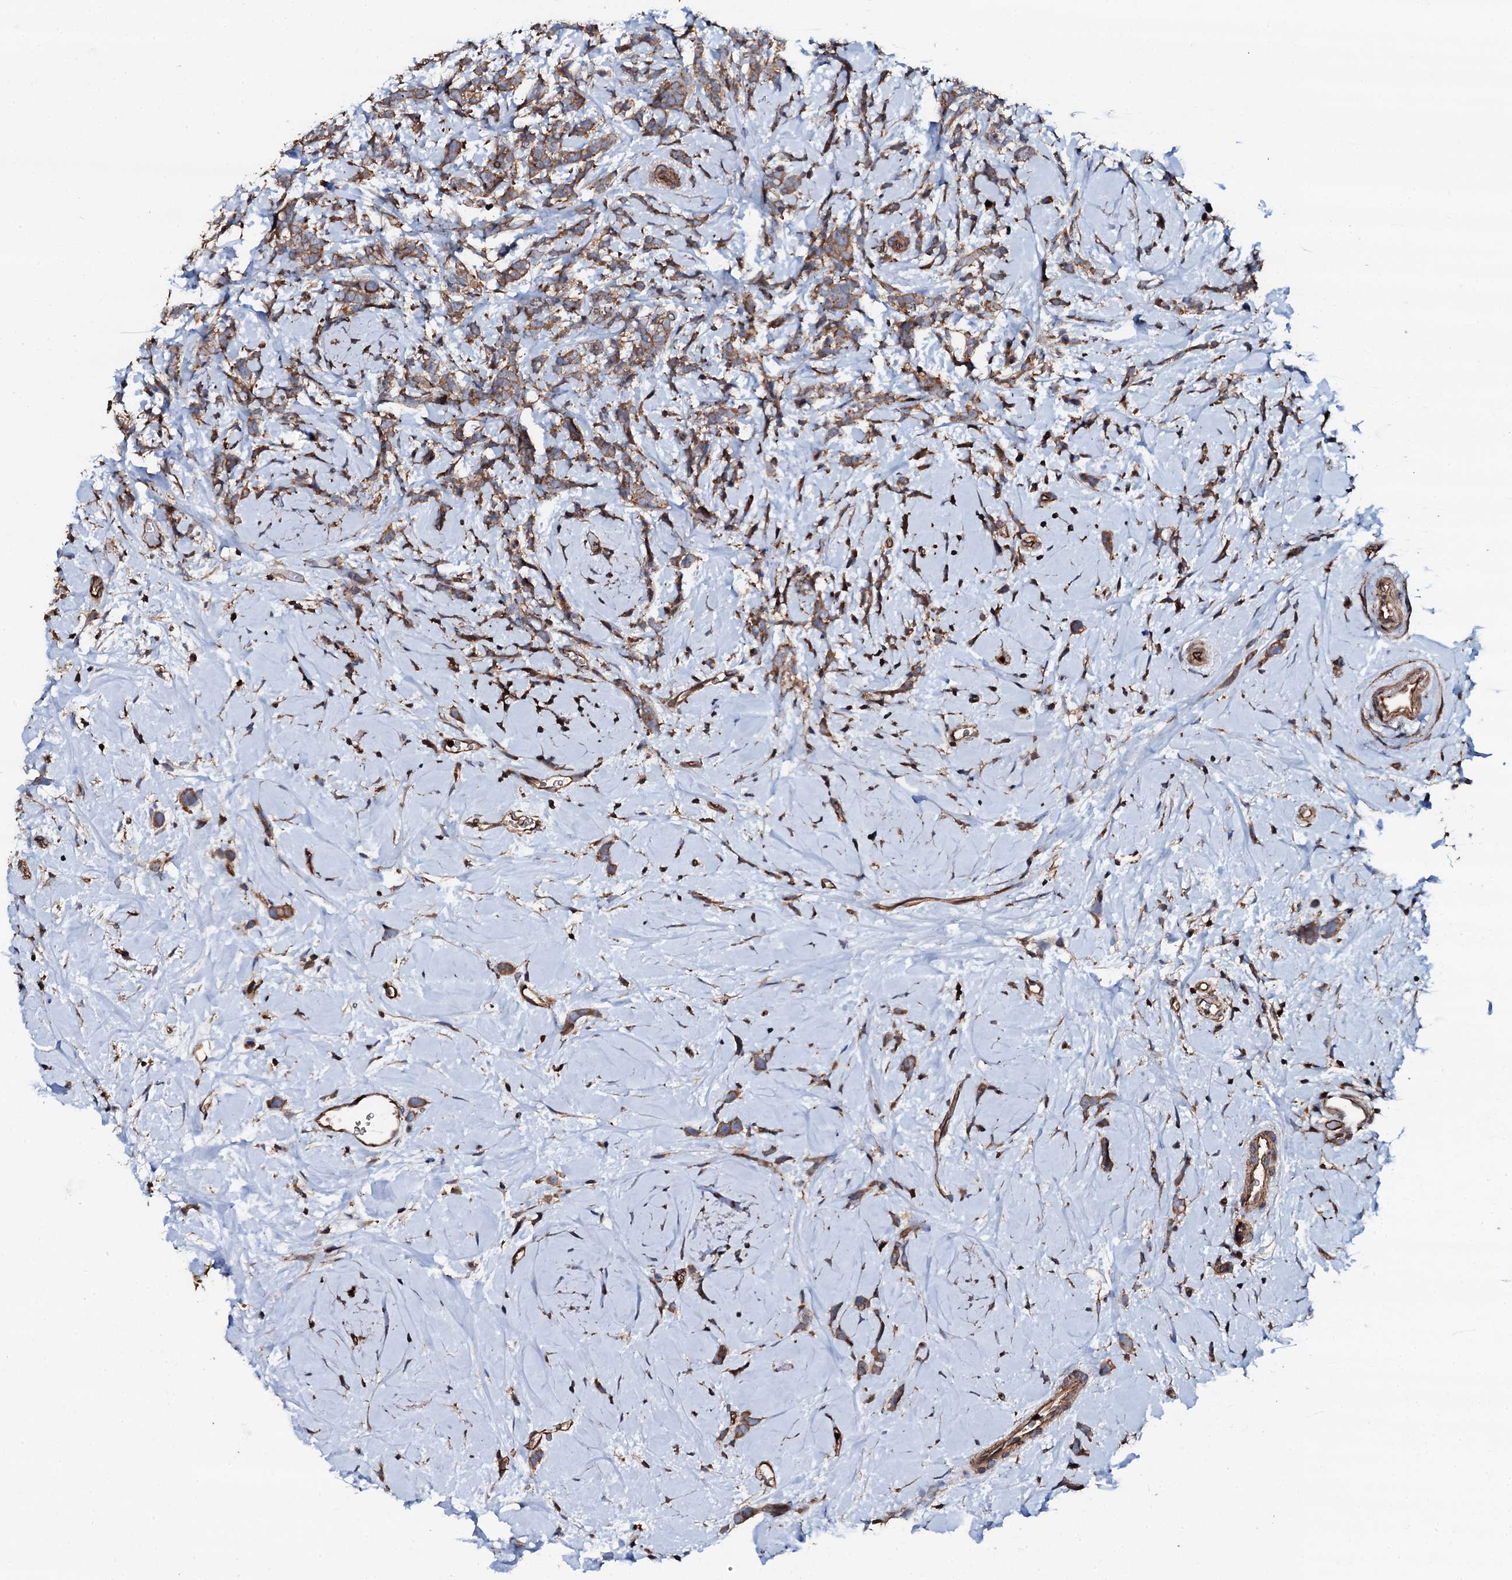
{"staining": {"intensity": "moderate", "quantity": ">75%", "location": "cytoplasmic/membranous"}, "tissue": "breast cancer", "cell_type": "Tumor cells", "image_type": "cancer", "snomed": [{"axis": "morphology", "description": "Lobular carcinoma"}, {"axis": "topography", "description": "Breast"}], "caption": "A medium amount of moderate cytoplasmic/membranous positivity is present in approximately >75% of tumor cells in breast cancer (lobular carcinoma) tissue.", "gene": "GRK2", "patient": {"sex": "female", "age": 58}}